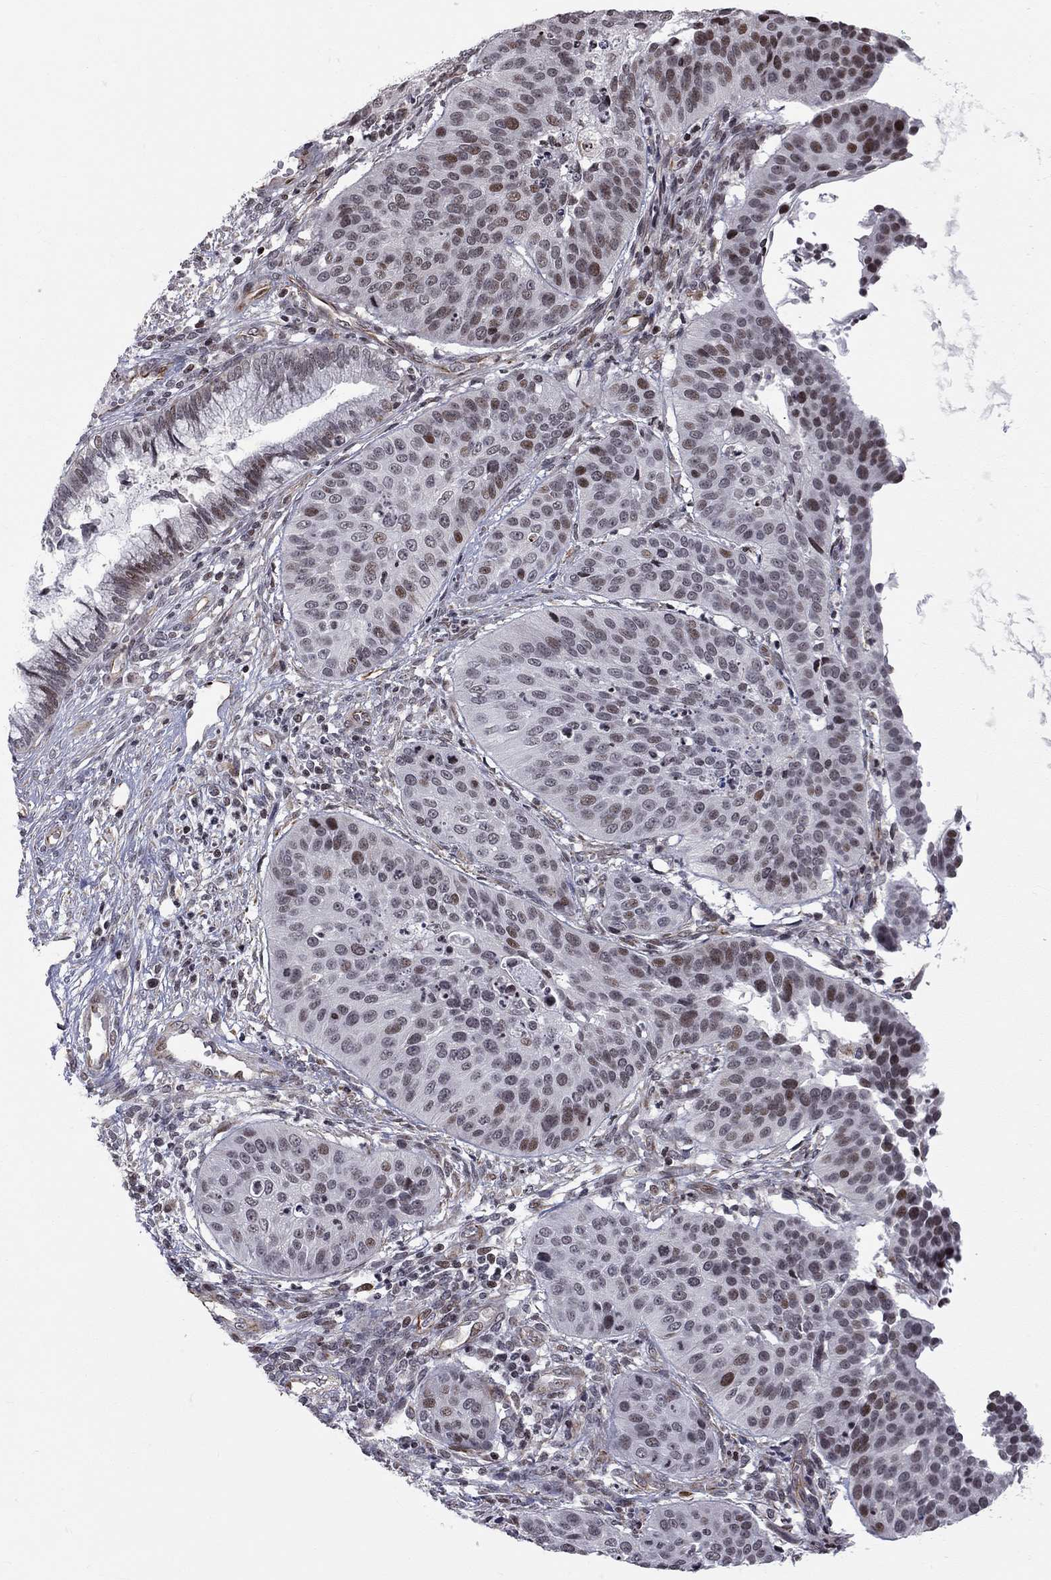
{"staining": {"intensity": "strong", "quantity": "<25%", "location": "nuclear"}, "tissue": "cervical cancer", "cell_type": "Tumor cells", "image_type": "cancer", "snomed": [{"axis": "morphology", "description": "Normal tissue, NOS"}, {"axis": "morphology", "description": "Squamous cell carcinoma, NOS"}, {"axis": "topography", "description": "Cervix"}], "caption": "This histopathology image shows immunohistochemistry (IHC) staining of cervical cancer, with medium strong nuclear positivity in about <25% of tumor cells.", "gene": "MTNR1B", "patient": {"sex": "female", "age": 39}}